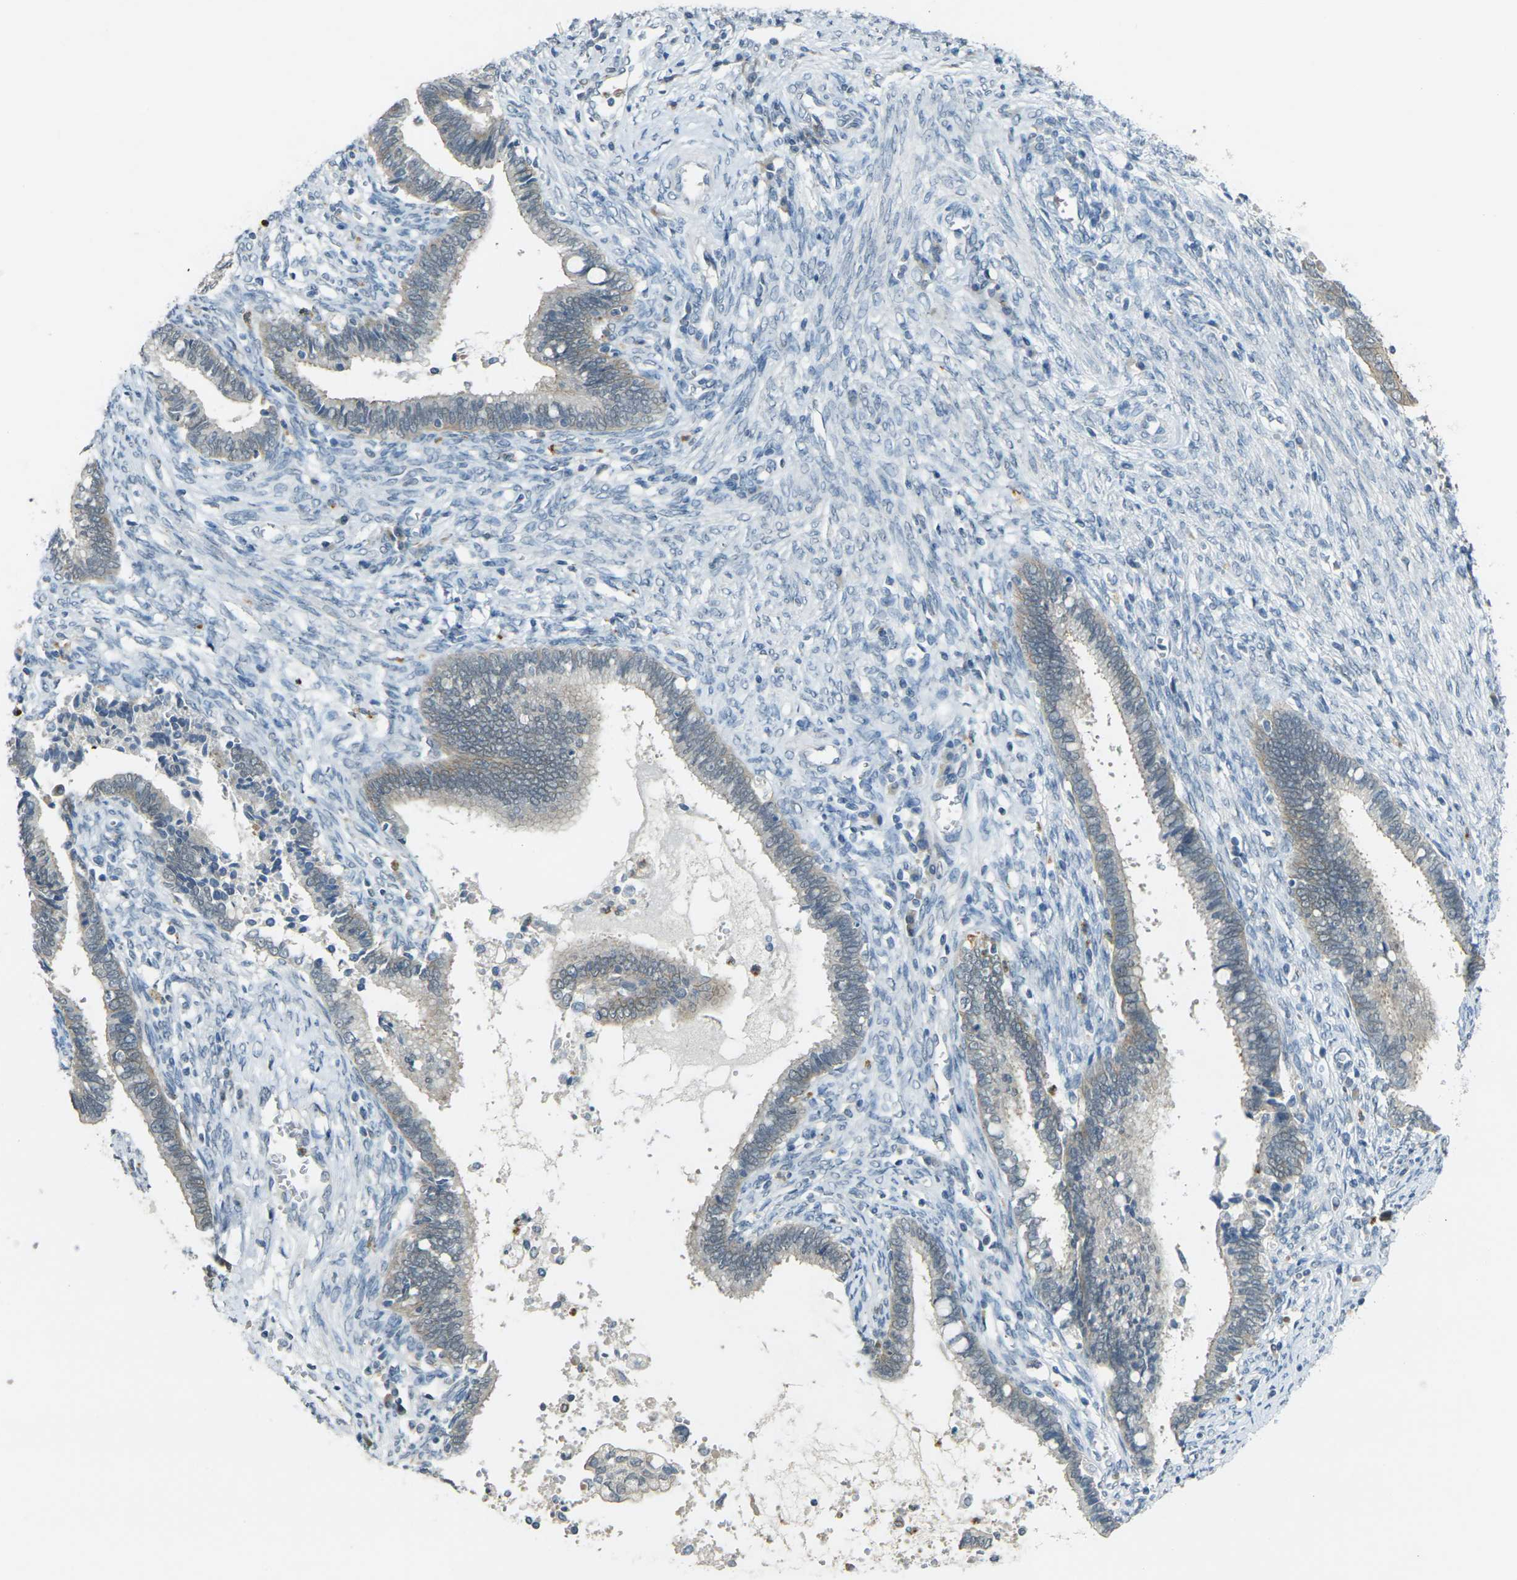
{"staining": {"intensity": "weak", "quantity": ">75%", "location": "cytoplasmic/membranous"}, "tissue": "cervical cancer", "cell_type": "Tumor cells", "image_type": "cancer", "snomed": [{"axis": "morphology", "description": "Adenocarcinoma, NOS"}, {"axis": "topography", "description": "Cervix"}], "caption": "There is low levels of weak cytoplasmic/membranous expression in tumor cells of adenocarcinoma (cervical), as demonstrated by immunohistochemical staining (brown color).", "gene": "SPTBN2", "patient": {"sex": "female", "age": 44}}